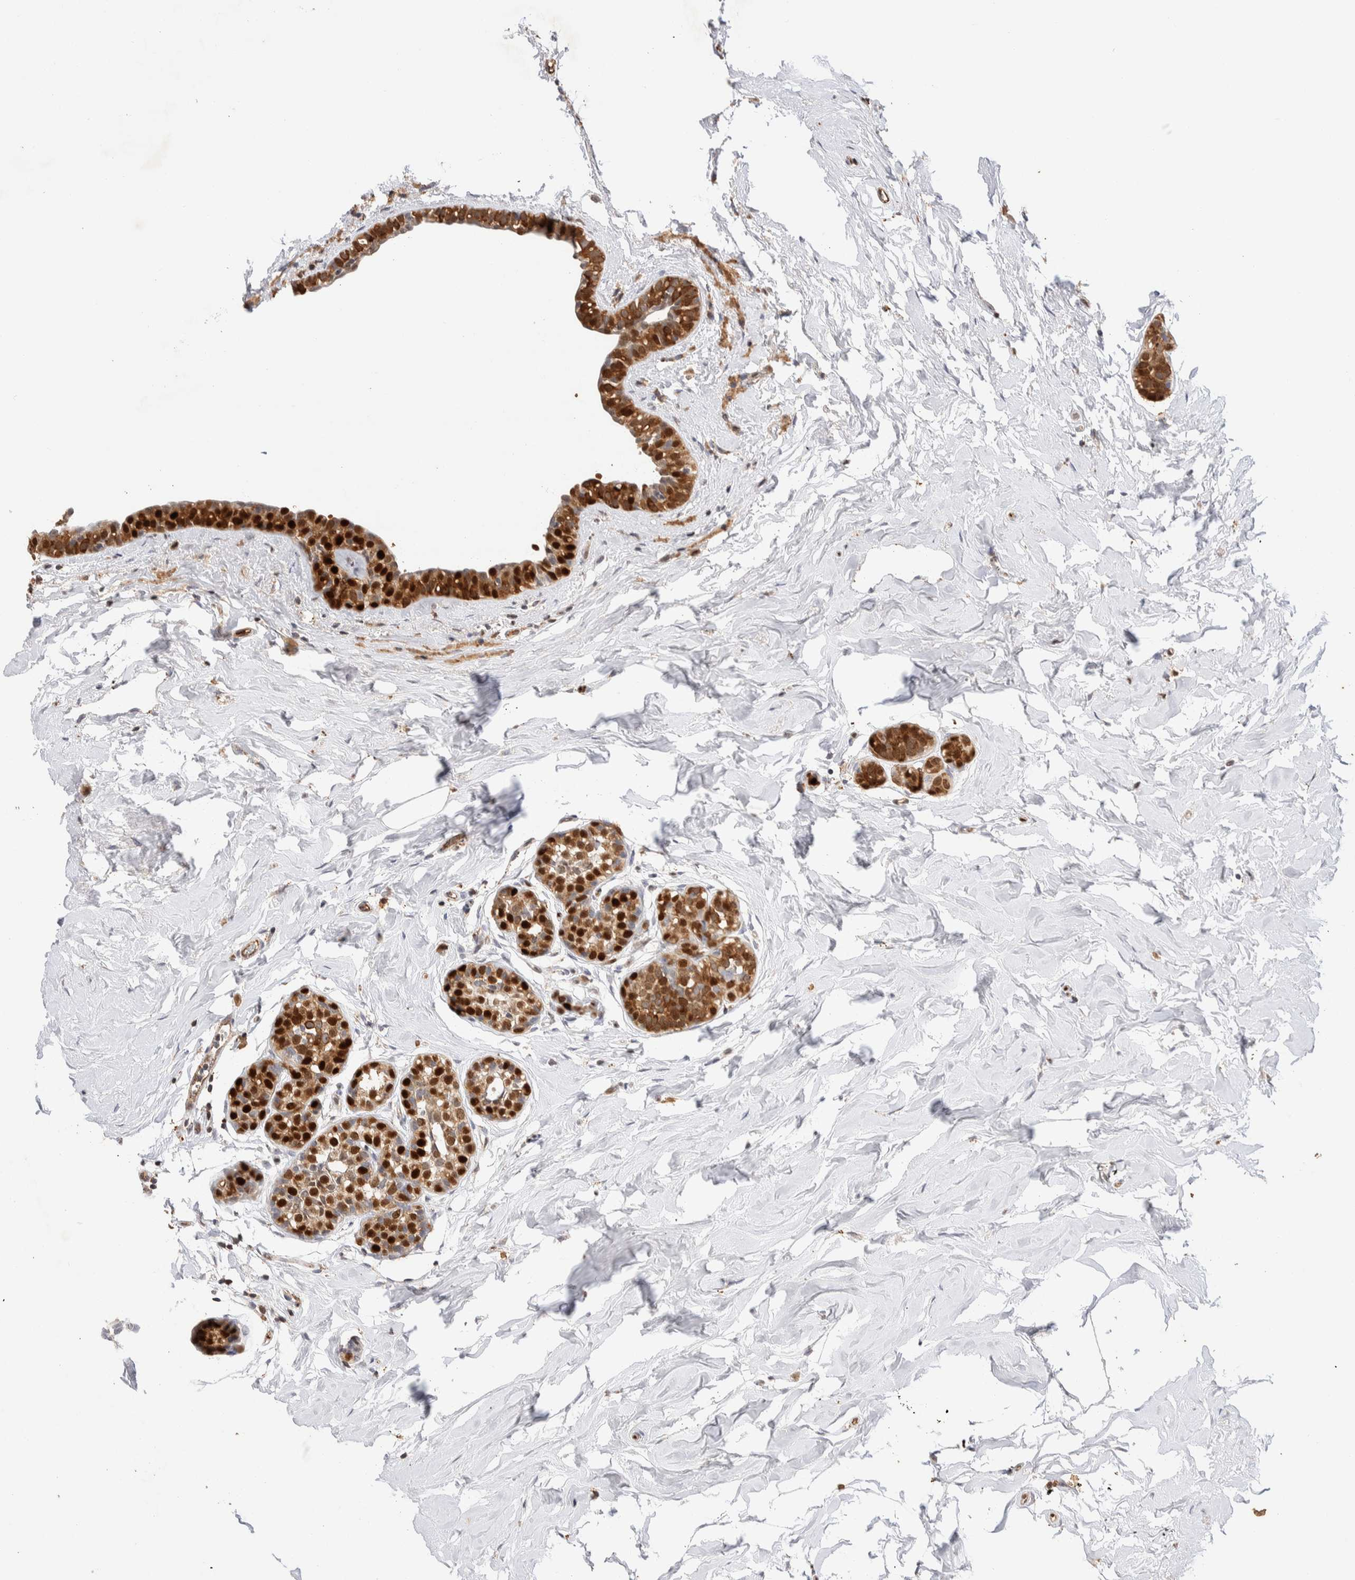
{"staining": {"intensity": "strong", "quantity": ">75%", "location": "cytoplasmic/membranous,nuclear"}, "tissue": "breast cancer", "cell_type": "Tumor cells", "image_type": "cancer", "snomed": [{"axis": "morphology", "description": "Duct carcinoma"}, {"axis": "topography", "description": "Breast"}], "caption": "Brown immunohistochemical staining in breast infiltrating ductal carcinoma demonstrates strong cytoplasmic/membranous and nuclear staining in approximately >75% of tumor cells.", "gene": "NSMAF", "patient": {"sex": "female", "age": 55}}